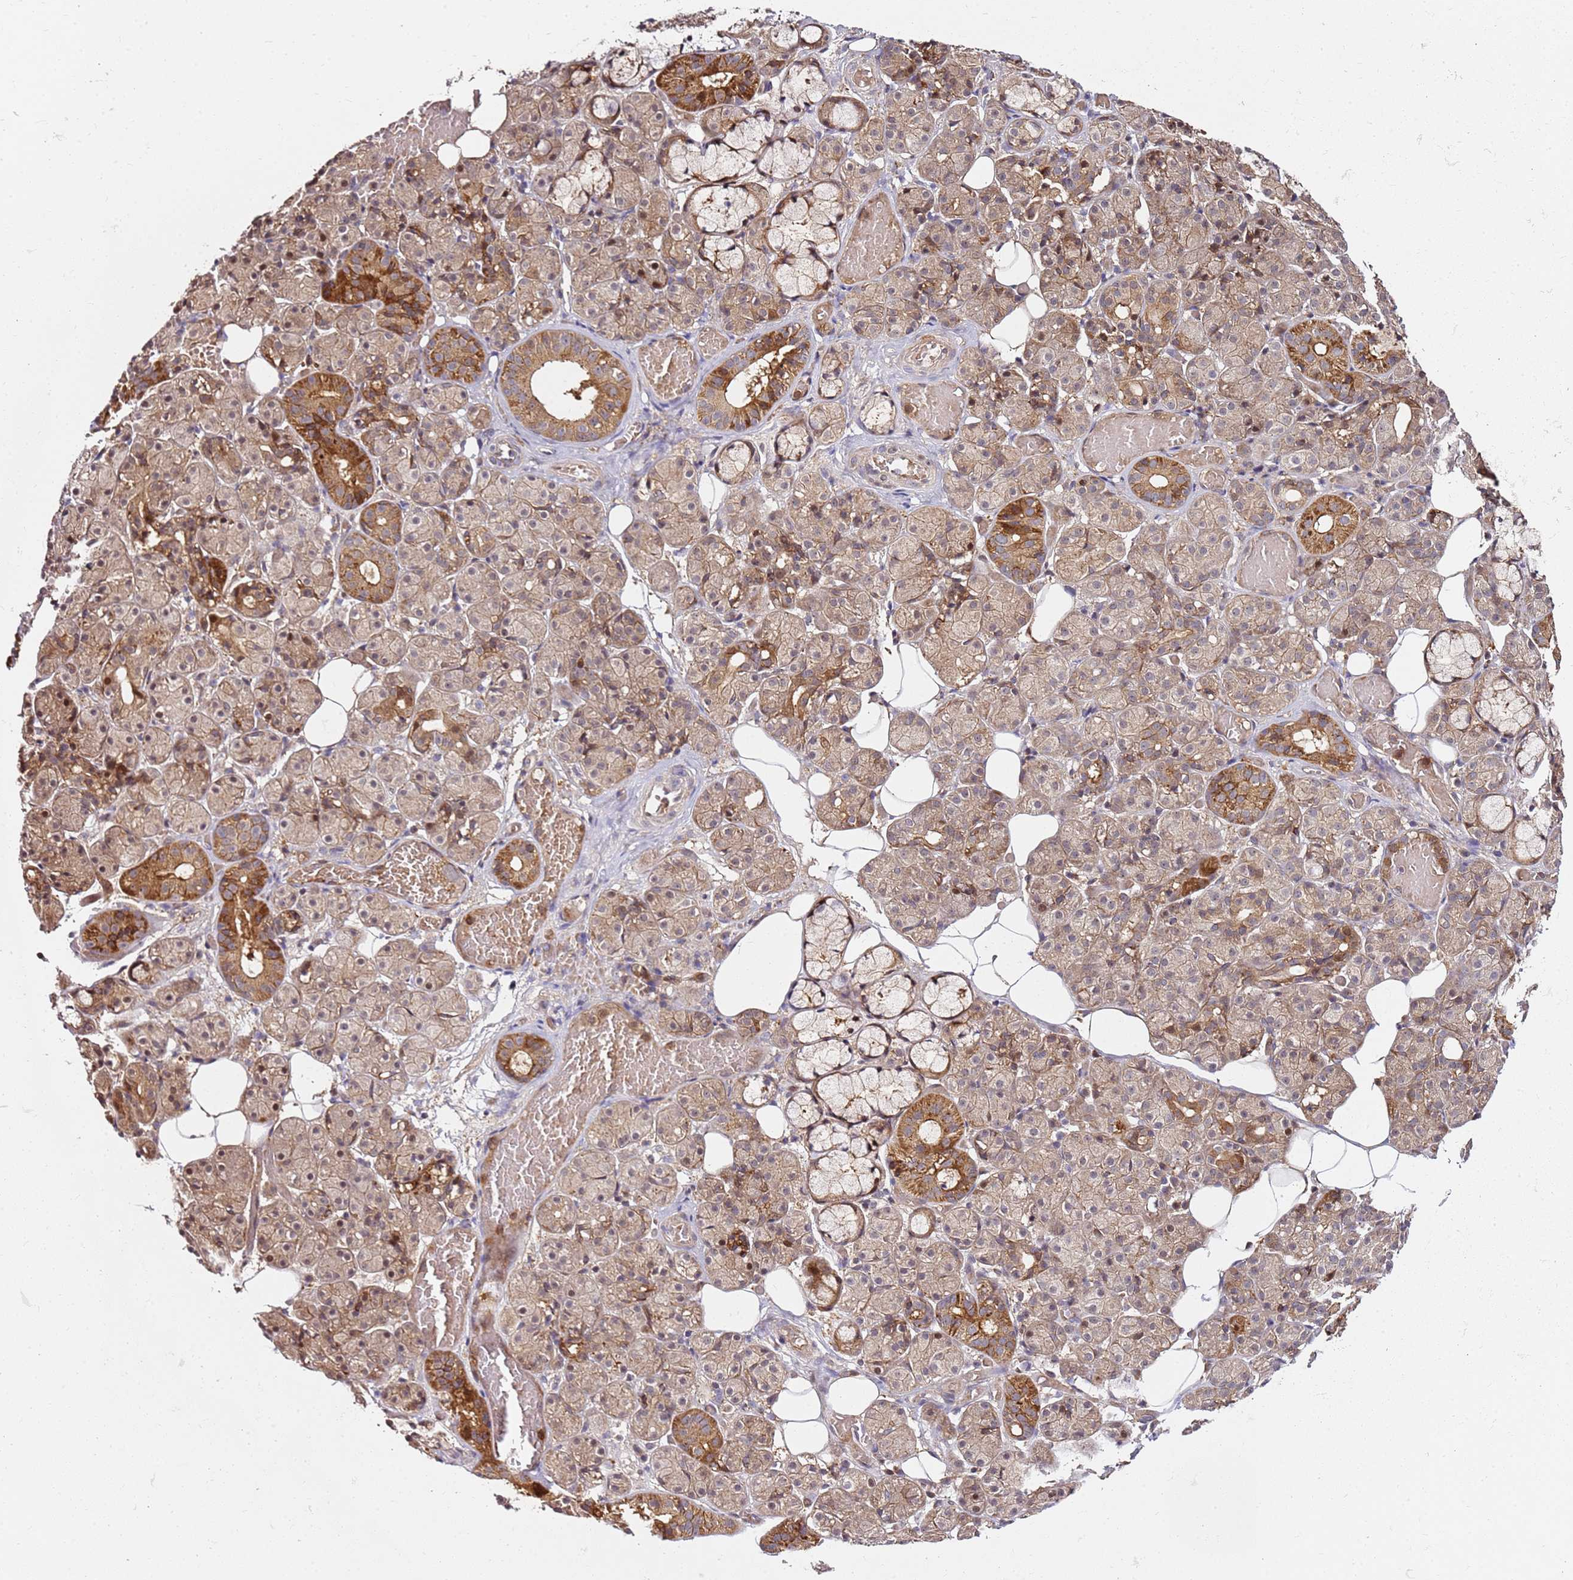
{"staining": {"intensity": "moderate", "quantity": "25%-75%", "location": "cytoplasmic/membranous,nuclear"}, "tissue": "salivary gland", "cell_type": "Glandular cells", "image_type": "normal", "snomed": [{"axis": "morphology", "description": "Normal tissue, NOS"}, {"axis": "topography", "description": "Salivary gland"}], "caption": "High-power microscopy captured an IHC photomicrograph of unremarkable salivary gland, revealing moderate cytoplasmic/membranous,nuclear positivity in approximately 25%-75% of glandular cells.", "gene": "PRMT7", "patient": {"sex": "male", "age": 63}}